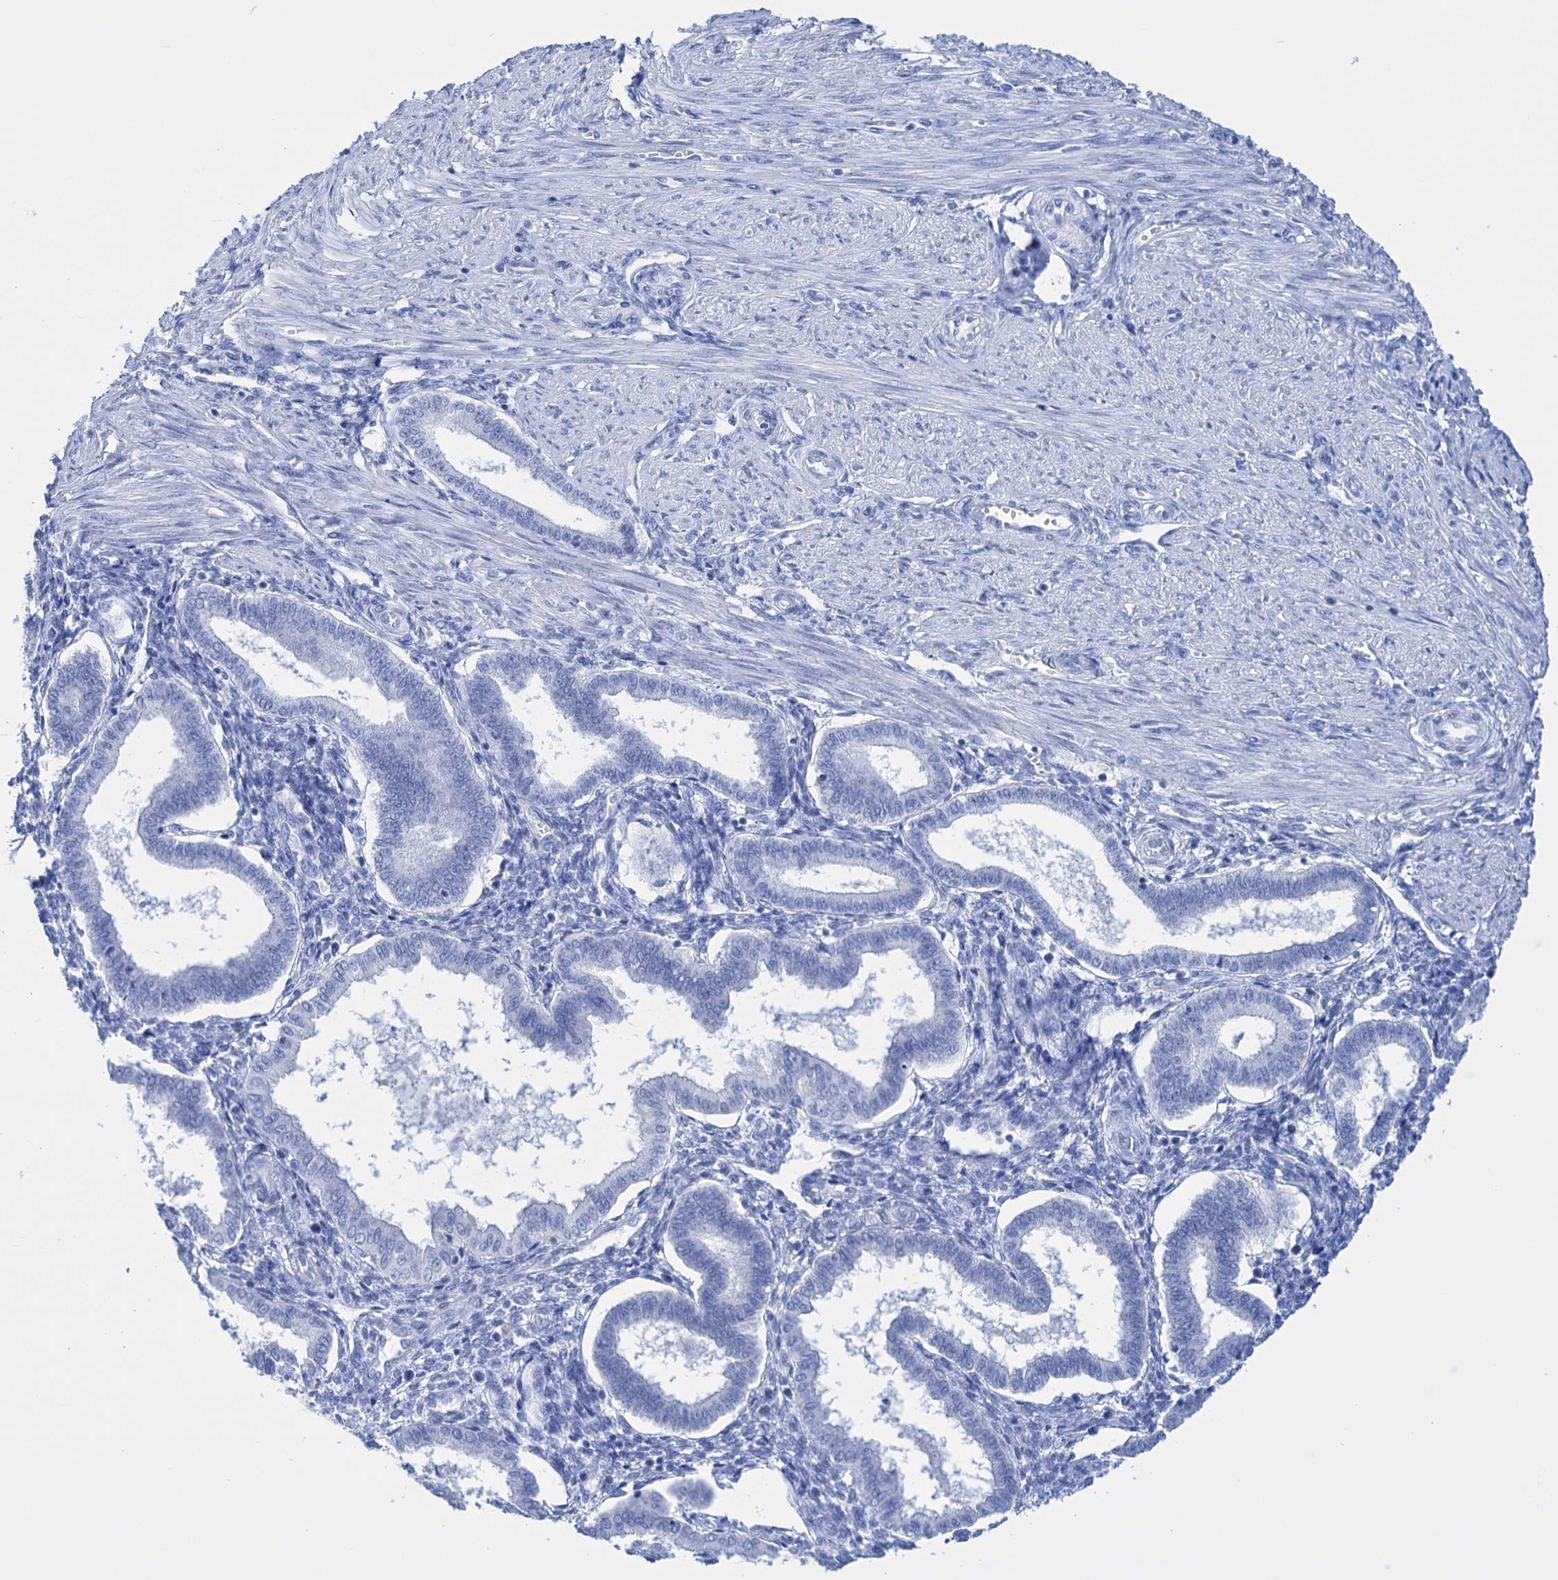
{"staining": {"intensity": "negative", "quantity": "none", "location": "none"}, "tissue": "endometrium", "cell_type": "Cells in endometrial stroma", "image_type": "normal", "snomed": [{"axis": "morphology", "description": "Normal tissue, NOS"}, {"axis": "topography", "description": "Endometrium"}], "caption": "Endometrium stained for a protein using immunohistochemistry shows no positivity cells in endometrial stroma.", "gene": "FBXW12", "patient": {"sex": "female", "age": 25}}